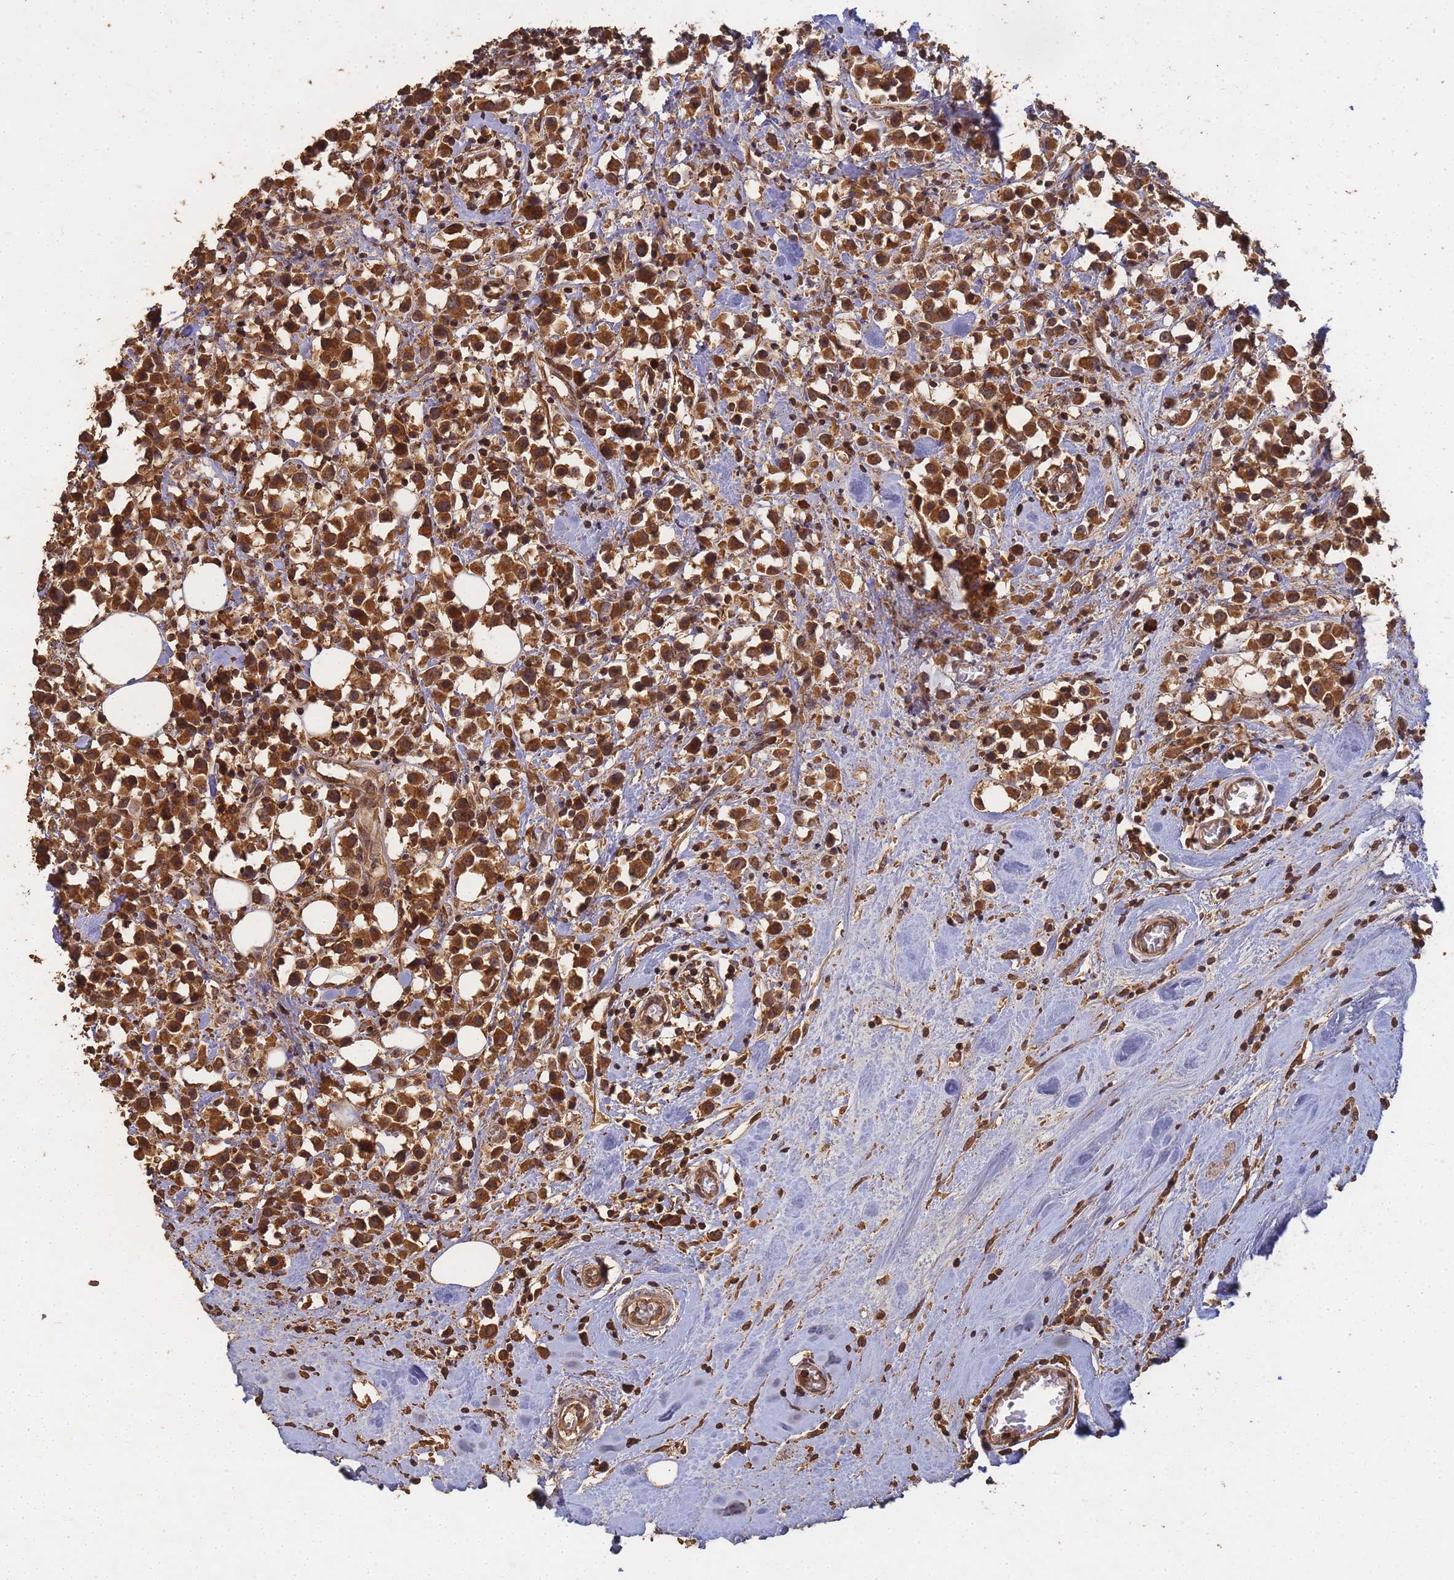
{"staining": {"intensity": "strong", "quantity": ">75%", "location": "cytoplasmic/membranous,nuclear"}, "tissue": "breast cancer", "cell_type": "Tumor cells", "image_type": "cancer", "snomed": [{"axis": "morphology", "description": "Duct carcinoma"}, {"axis": "topography", "description": "Breast"}], "caption": "A photomicrograph of human infiltrating ductal carcinoma (breast) stained for a protein demonstrates strong cytoplasmic/membranous and nuclear brown staining in tumor cells. Nuclei are stained in blue.", "gene": "ALKBH1", "patient": {"sex": "female", "age": 61}}